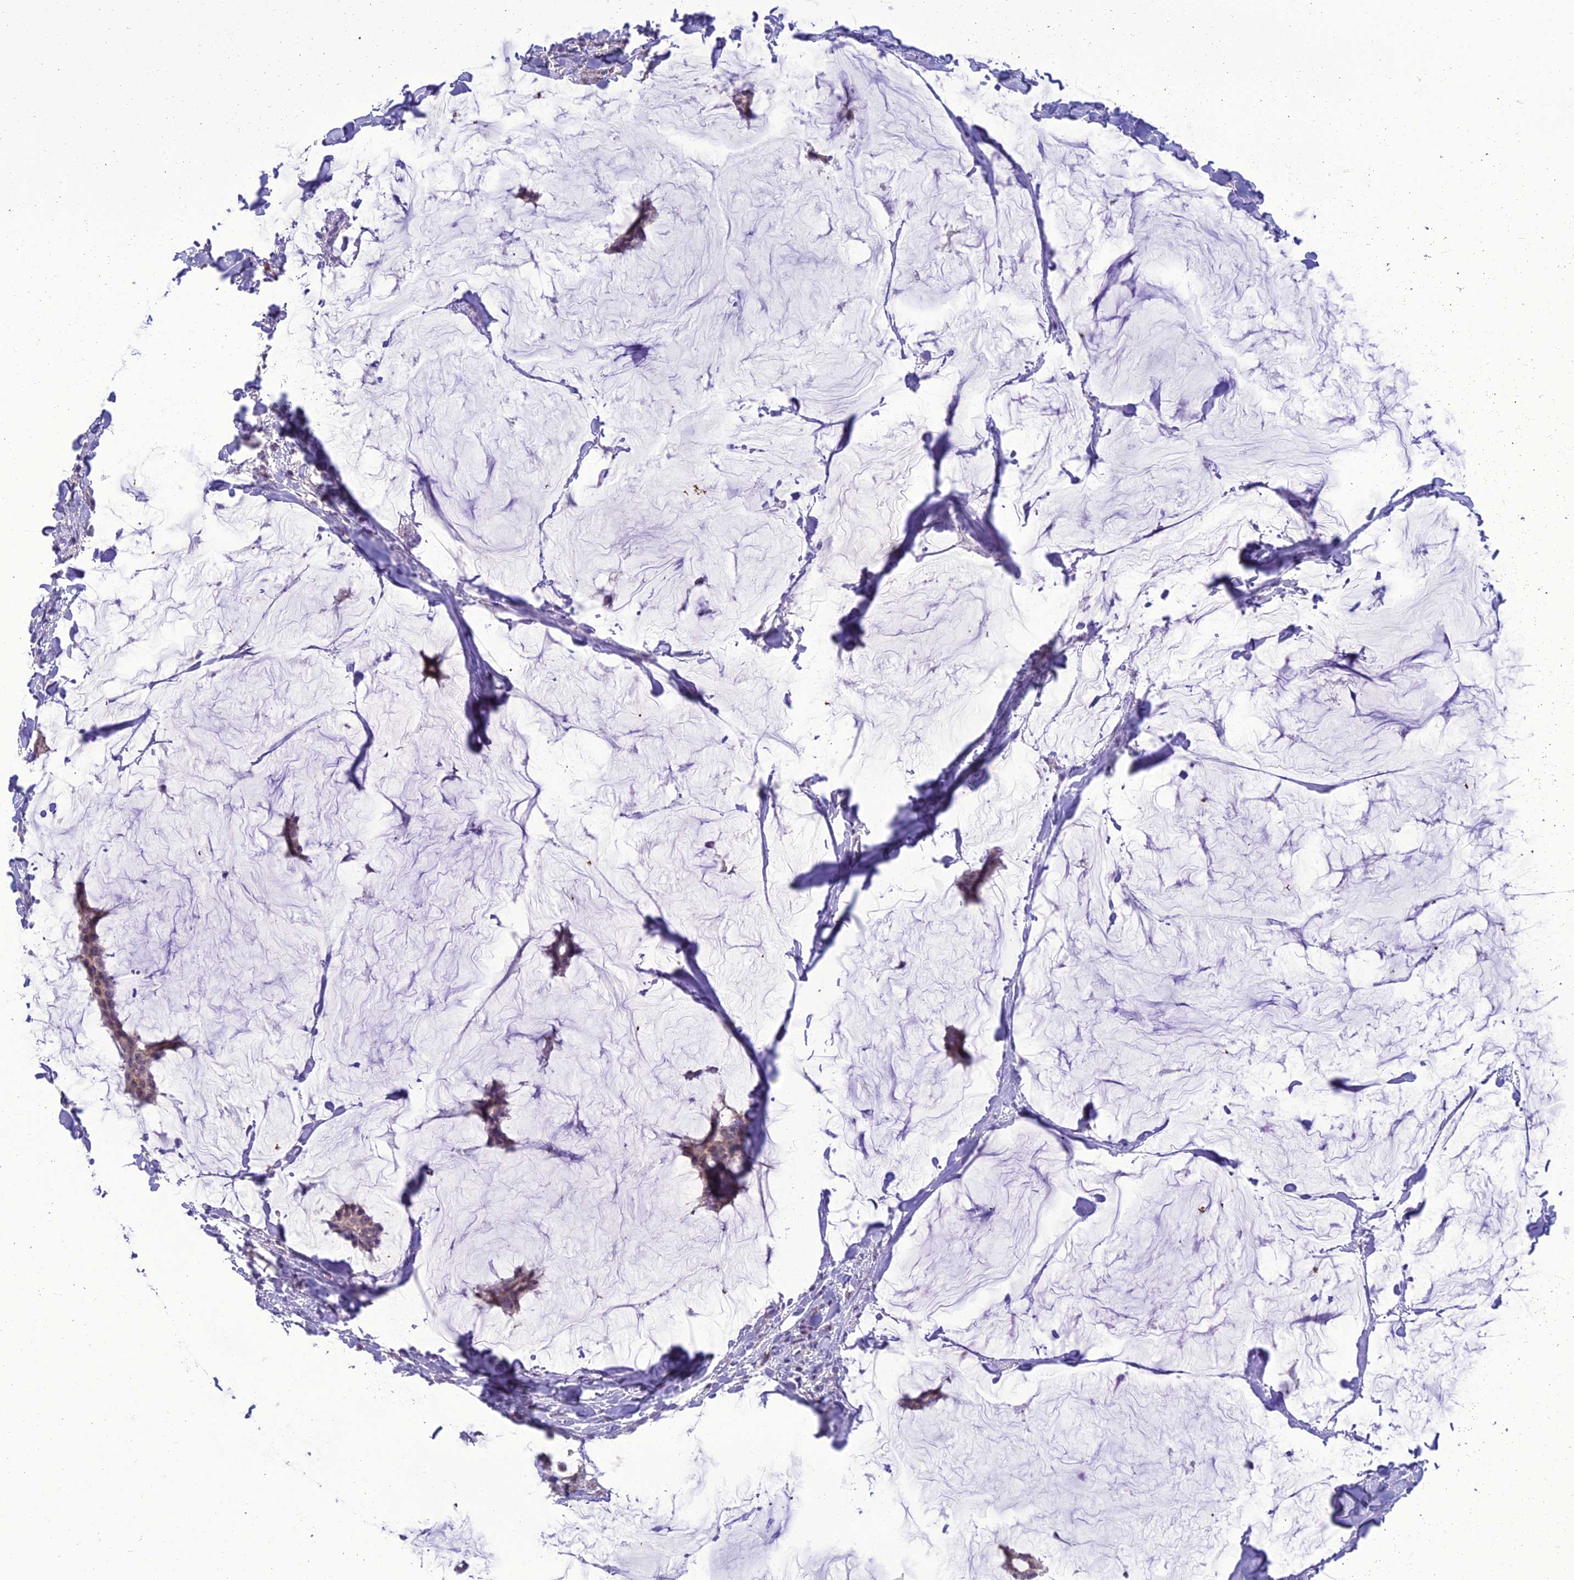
{"staining": {"intensity": "weak", "quantity": "<25%", "location": "cytoplasmic/membranous"}, "tissue": "breast cancer", "cell_type": "Tumor cells", "image_type": "cancer", "snomed": [{"axis": "morphology", "description": "Duct carcinoma"}, {"axis": "topography", "description": "Breast"}], "caption": "DAB (3,3'-diaminobenzidine) immunohistochemical staining of infiltrating ductal carcinoma (breast) displays no significant positivity in tumor cells.", "gene": "GOLPH3", "patient": {"sex": "female", "age": 93}}